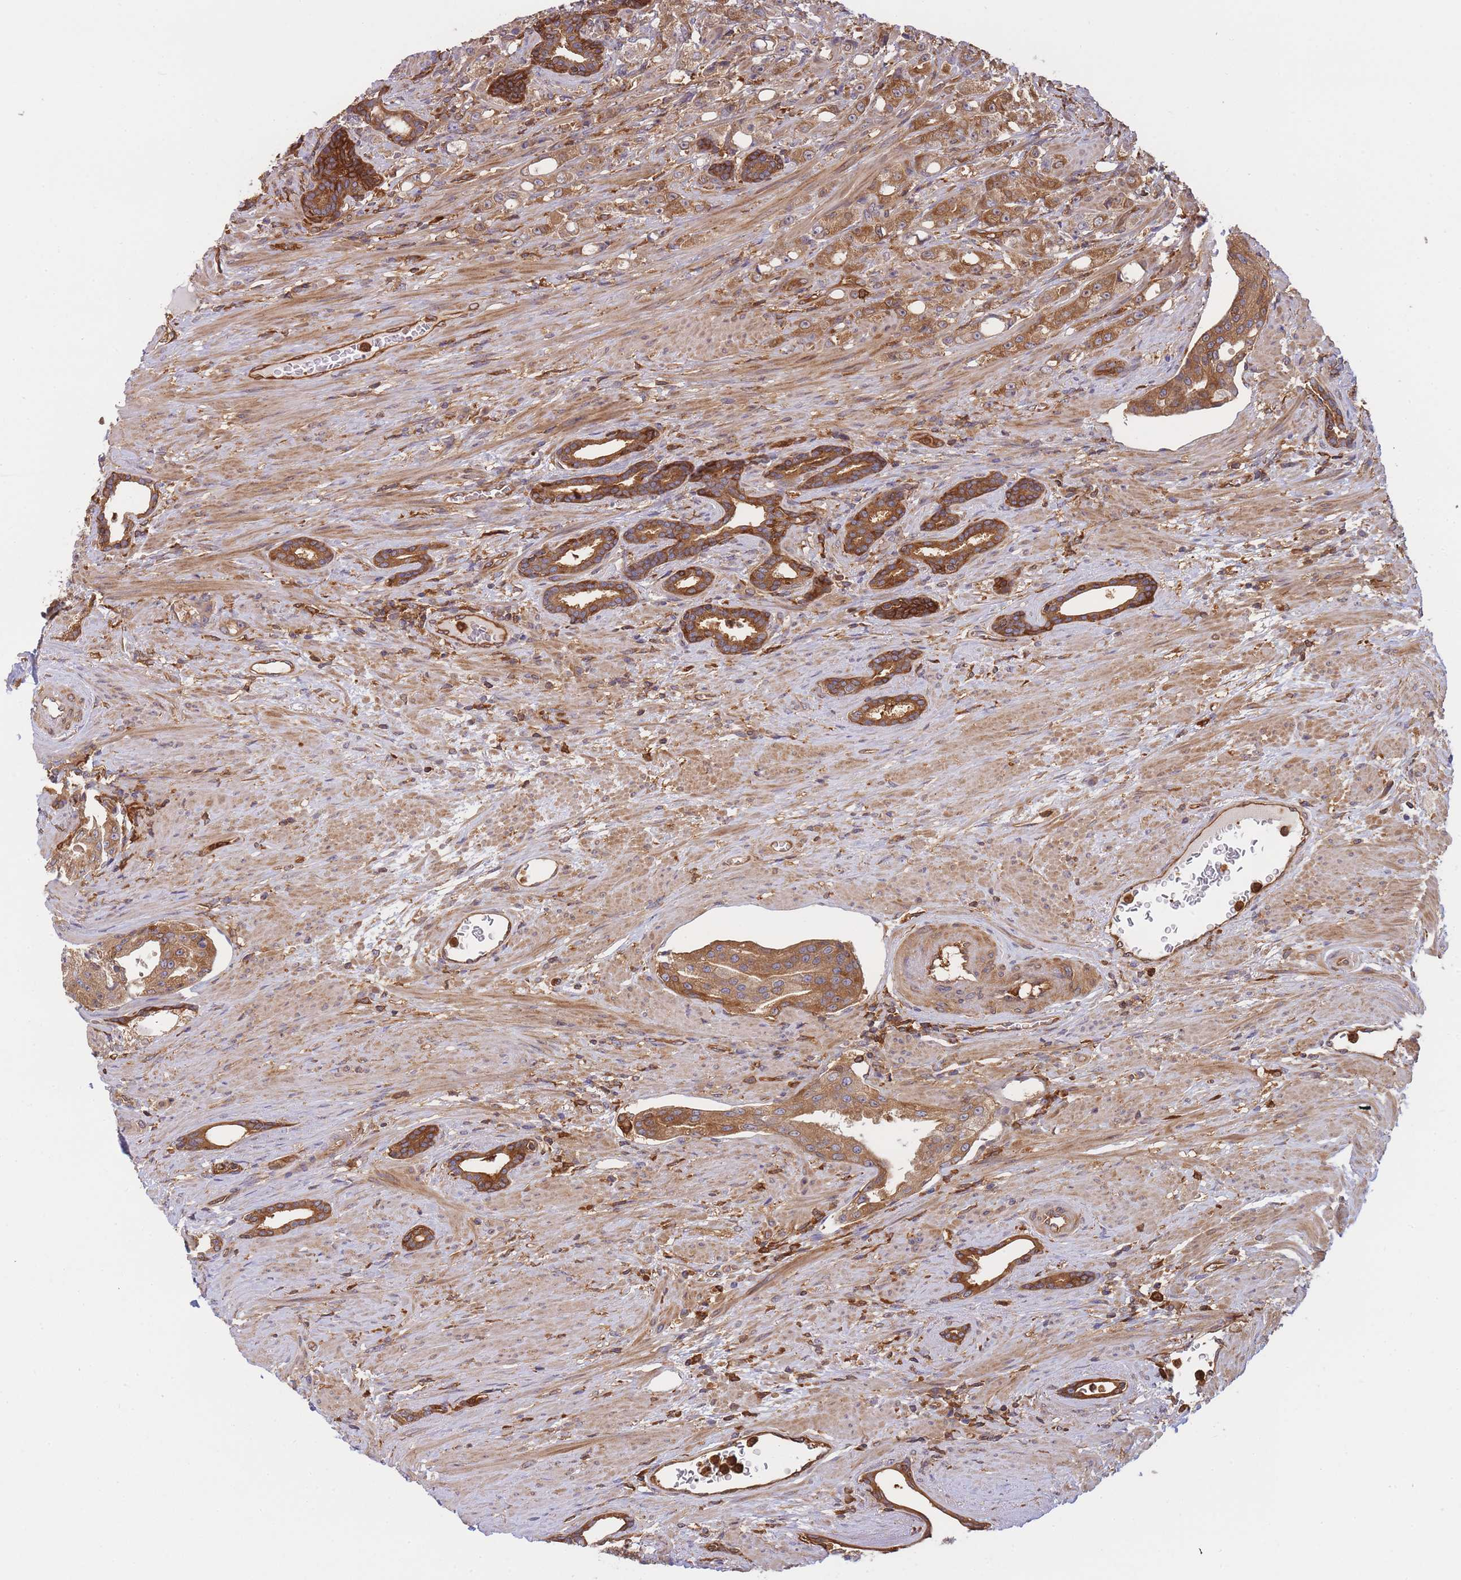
{"staining": {"intensity": "moderate", "quantity": ">75%", "location": "cytoplasmic/membranous"}, "tissue": "prostate cancer", "cell_type": "Tumor cells", "image_type": "cancer", "snomed": [{"axis": "morphology", "description": "Adenocarcinoma, High grade"}, {"axis": "topography", "description": "Prostate"}], "caption": "Prostate cancer tissue reveals moderate cytoplasmic/membranous expression in approximately >75% of tumor cells", "gene": "SLC4A9", "patient": {"sex": "male", "age": 69}}